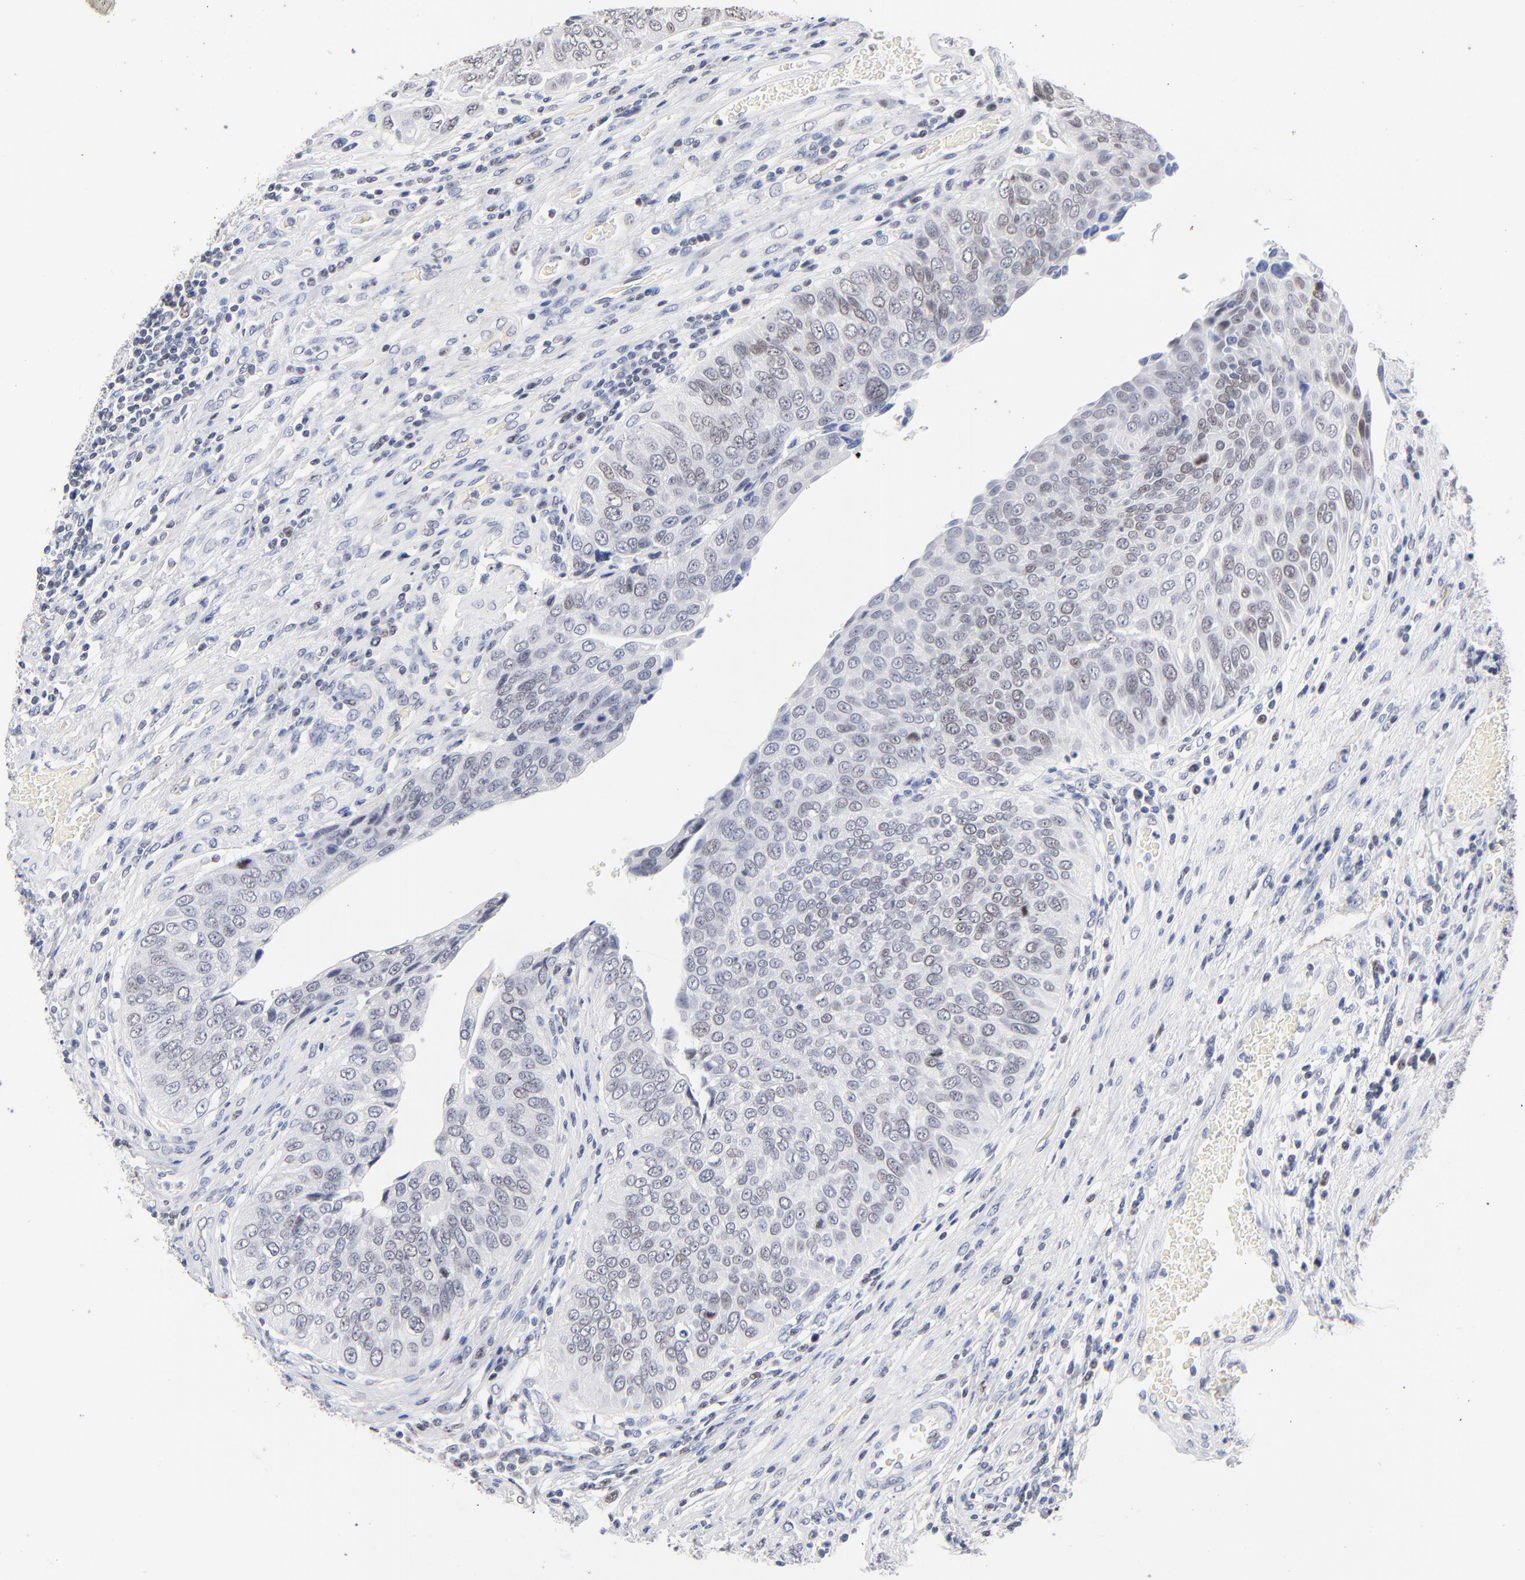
{"staining": {"intensity": "weak", "quantity": "25%-75%", "location": "nuclear"}, "tissue": "urothelial cancer", "cell_type": "Tumor cells", "image_type": "cancer", "snomed": [{"axis": "morphology", "description": "Urothelial carcinoma, High grade"}, {"axis": "topography", "description": "Urinary bladder"}], "caption": "Protein expression analysis of human urothelial cancer reveals weak nuclear expression in about 25%-75% of tumor cells. The staining was performed using DAB (3,3'-diaminobenzidine), with brown indicating positive protein expression. Nuclei are stained blue with hematoxylin.", "gene": "ORC2", "patient": {"sex": "male", "age": 50}}